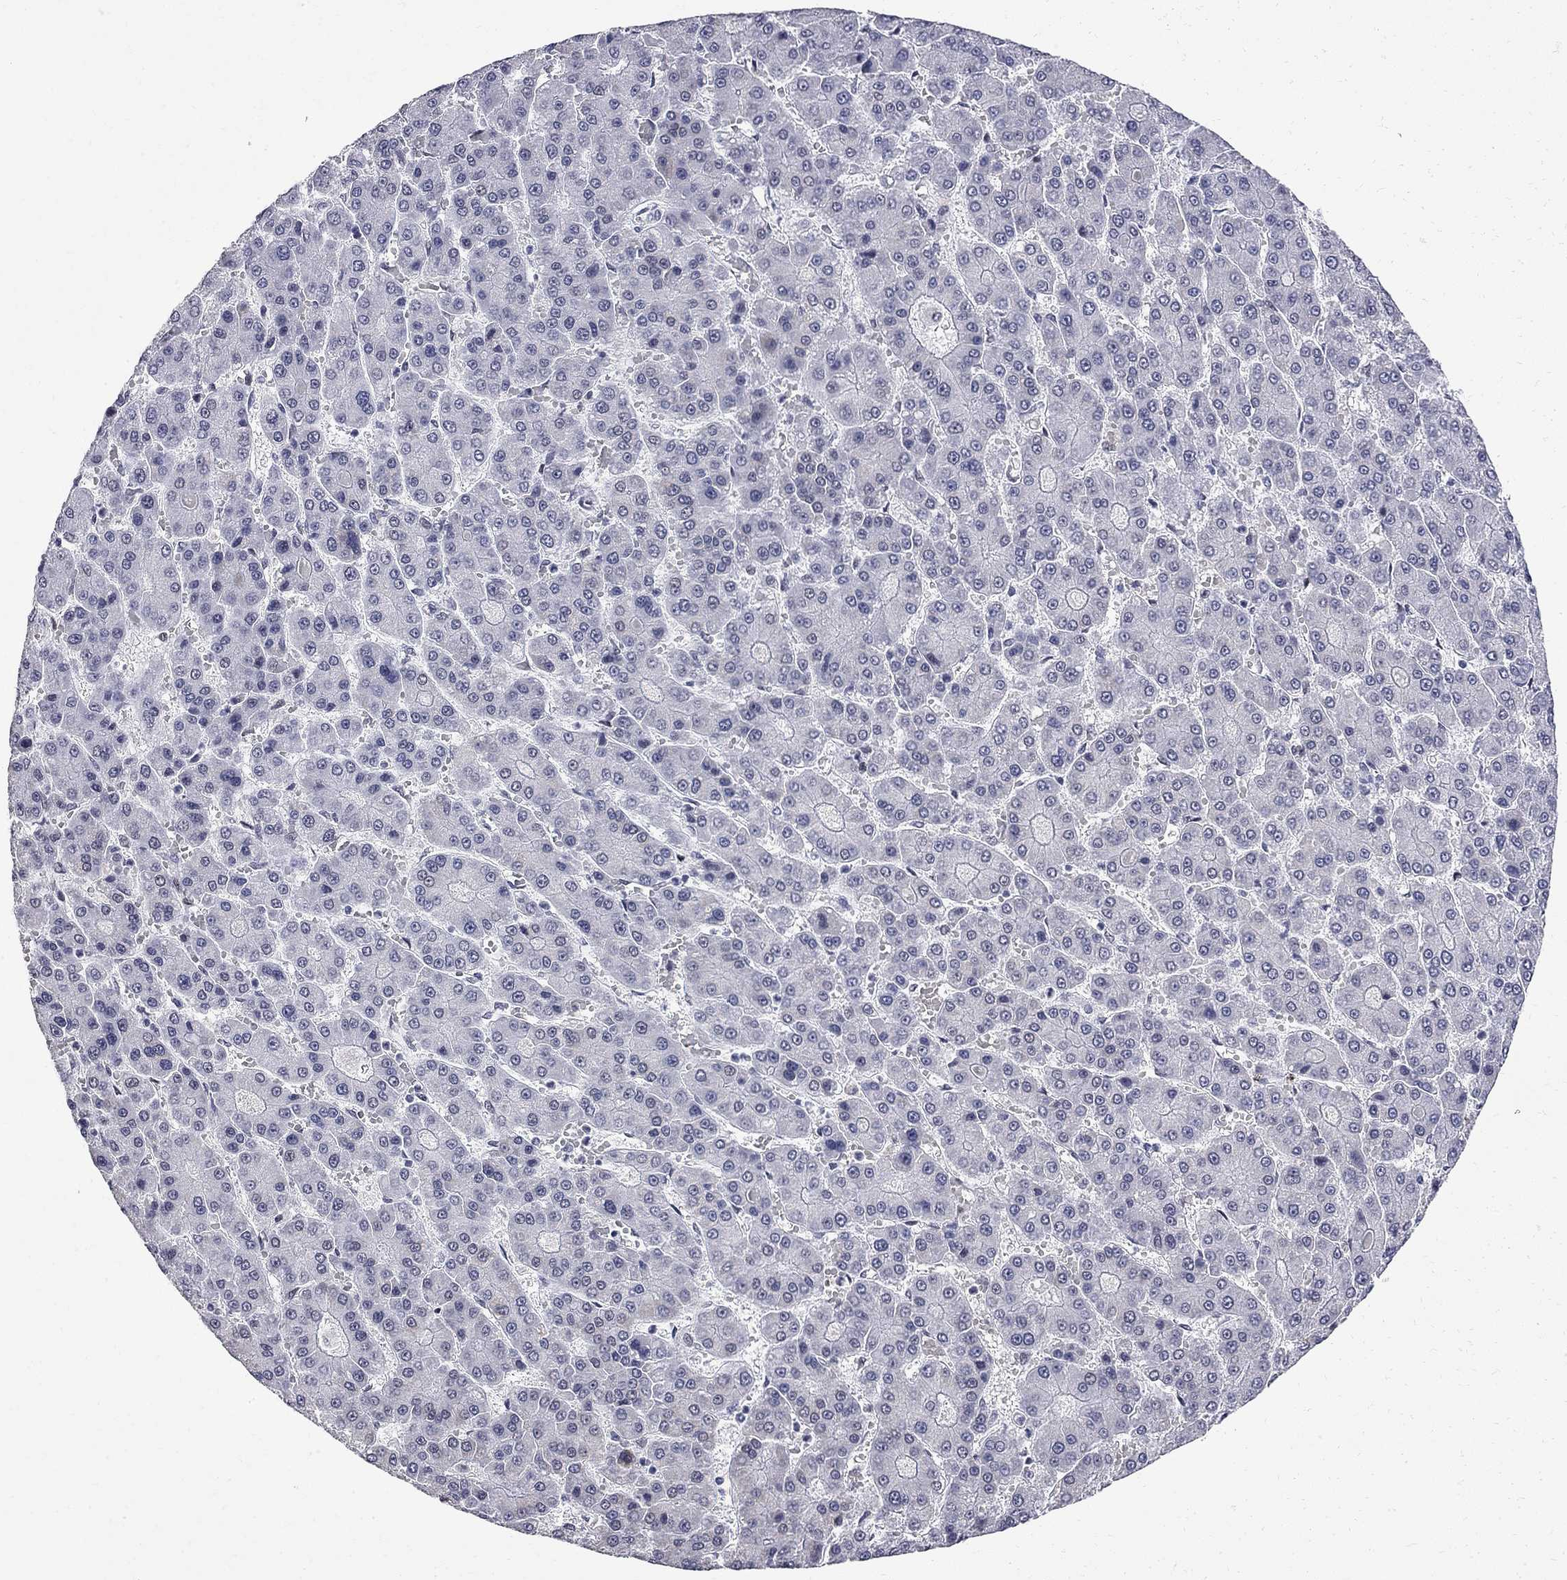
{"staining": {"intensity": "negative", "quantity": "none", "location": "none"}, "tissue": "liver cancer", "cell_type": "Tumor cells", "image_type": "cancer", "snomed": [{"axis": "morphology", "description": "Carcinoma, Hepatocellular, NOS"}, {"axis": "topography", "description": "Liver"}], "caption": "An immunohistochemistry micrograph of liver hepatocellular carcinoma is shown. There is no staining in tumor cells of liver hepatocellular carcinoma.", "gene": "ZBTB47", "patient": {"sex": "male", "age": 70}}